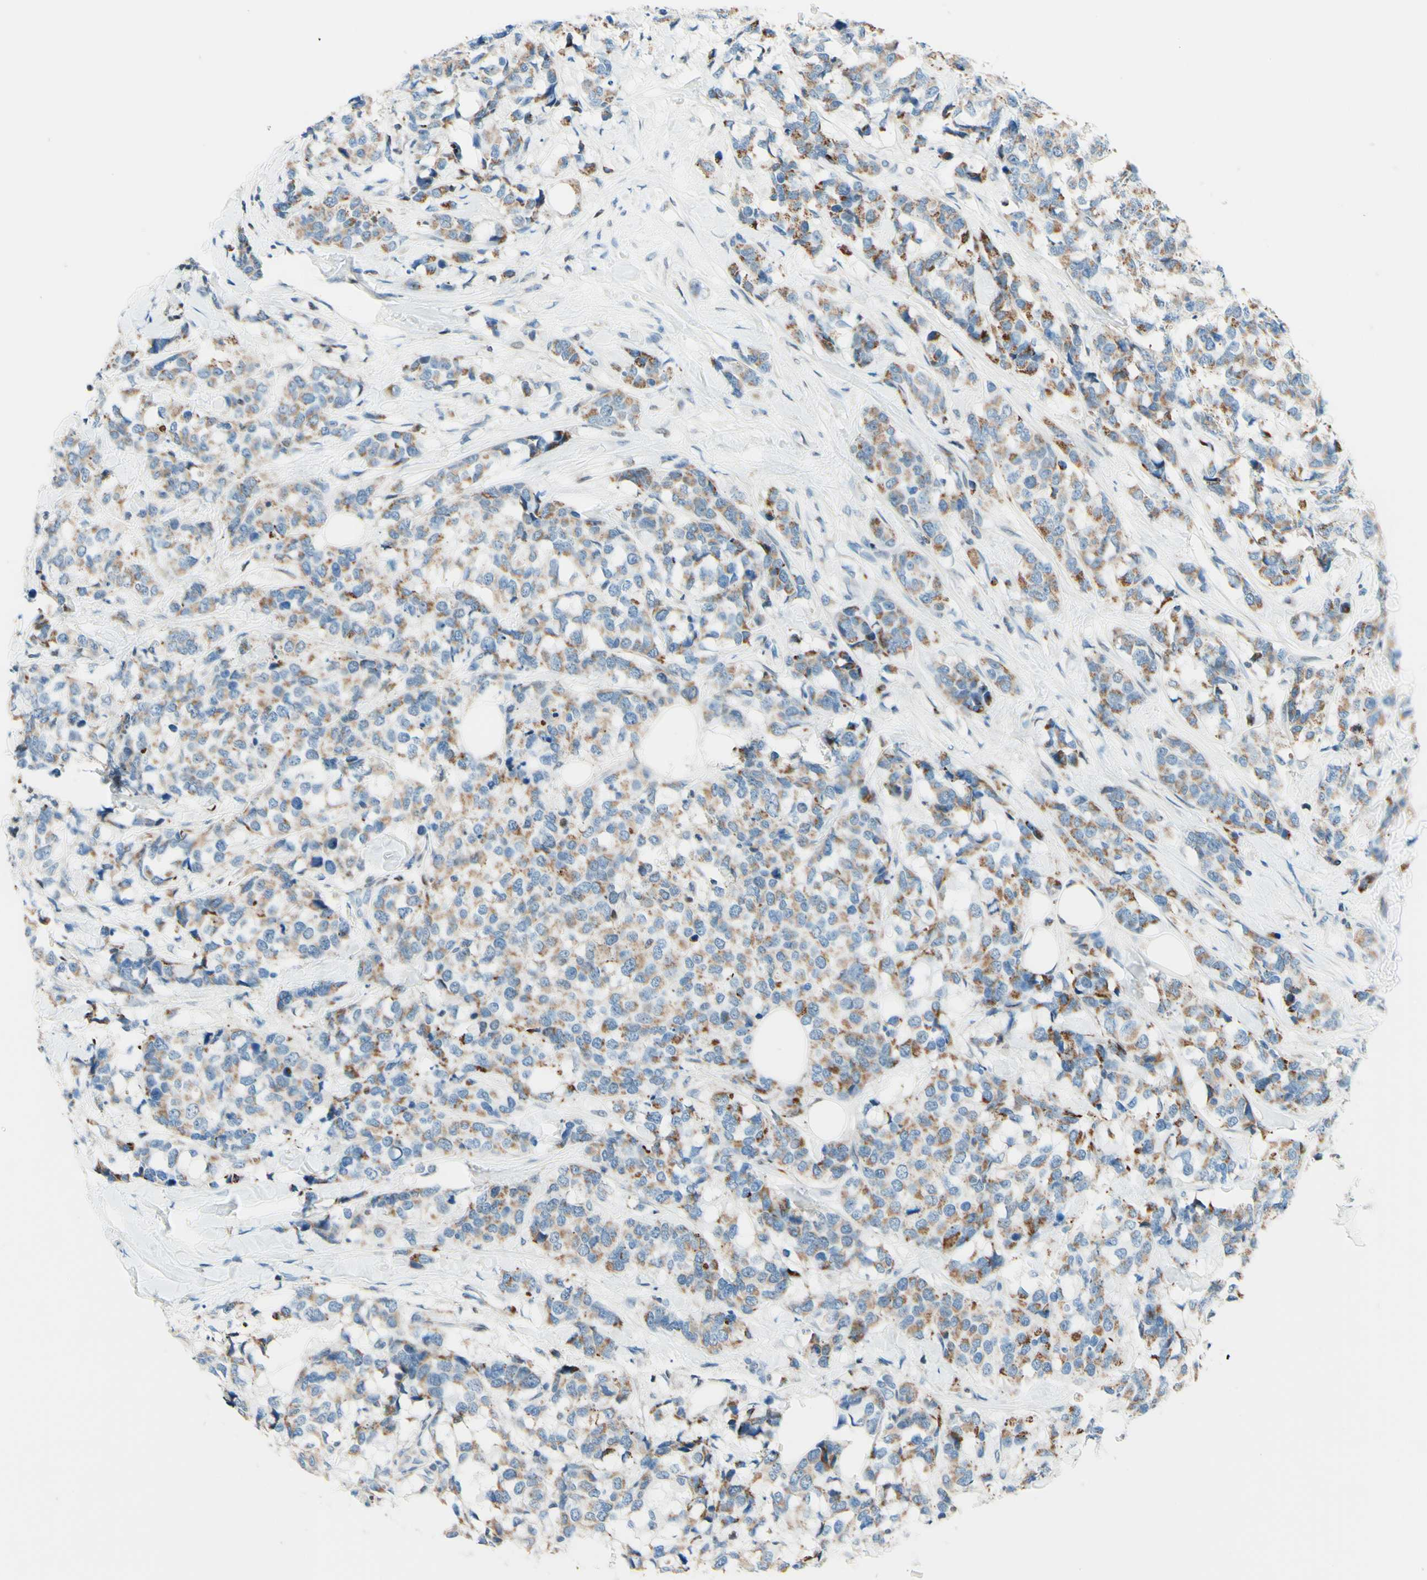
{"staining": {"intensity": "weak", "quantity": "25%-75%", "location": "cytoplasmic/membranous"}, "tissue": "breast cancer", "cell_type": "Tumor cells", "image_type": "cancer", "snomed": [{"axis": "morphology", "description": "Lobular carcinoma"}, {"axis": "topography", "description": "Breast"}], "caption": "Immunohistochemical staining of lobular carcinoma (breast) exhibits low levels of weak cytoplasmic/membranous positivity in about 25%-75% of tumor cells.", "gene": "CBX7", "patient": {"sex": "female", "age": 59}}